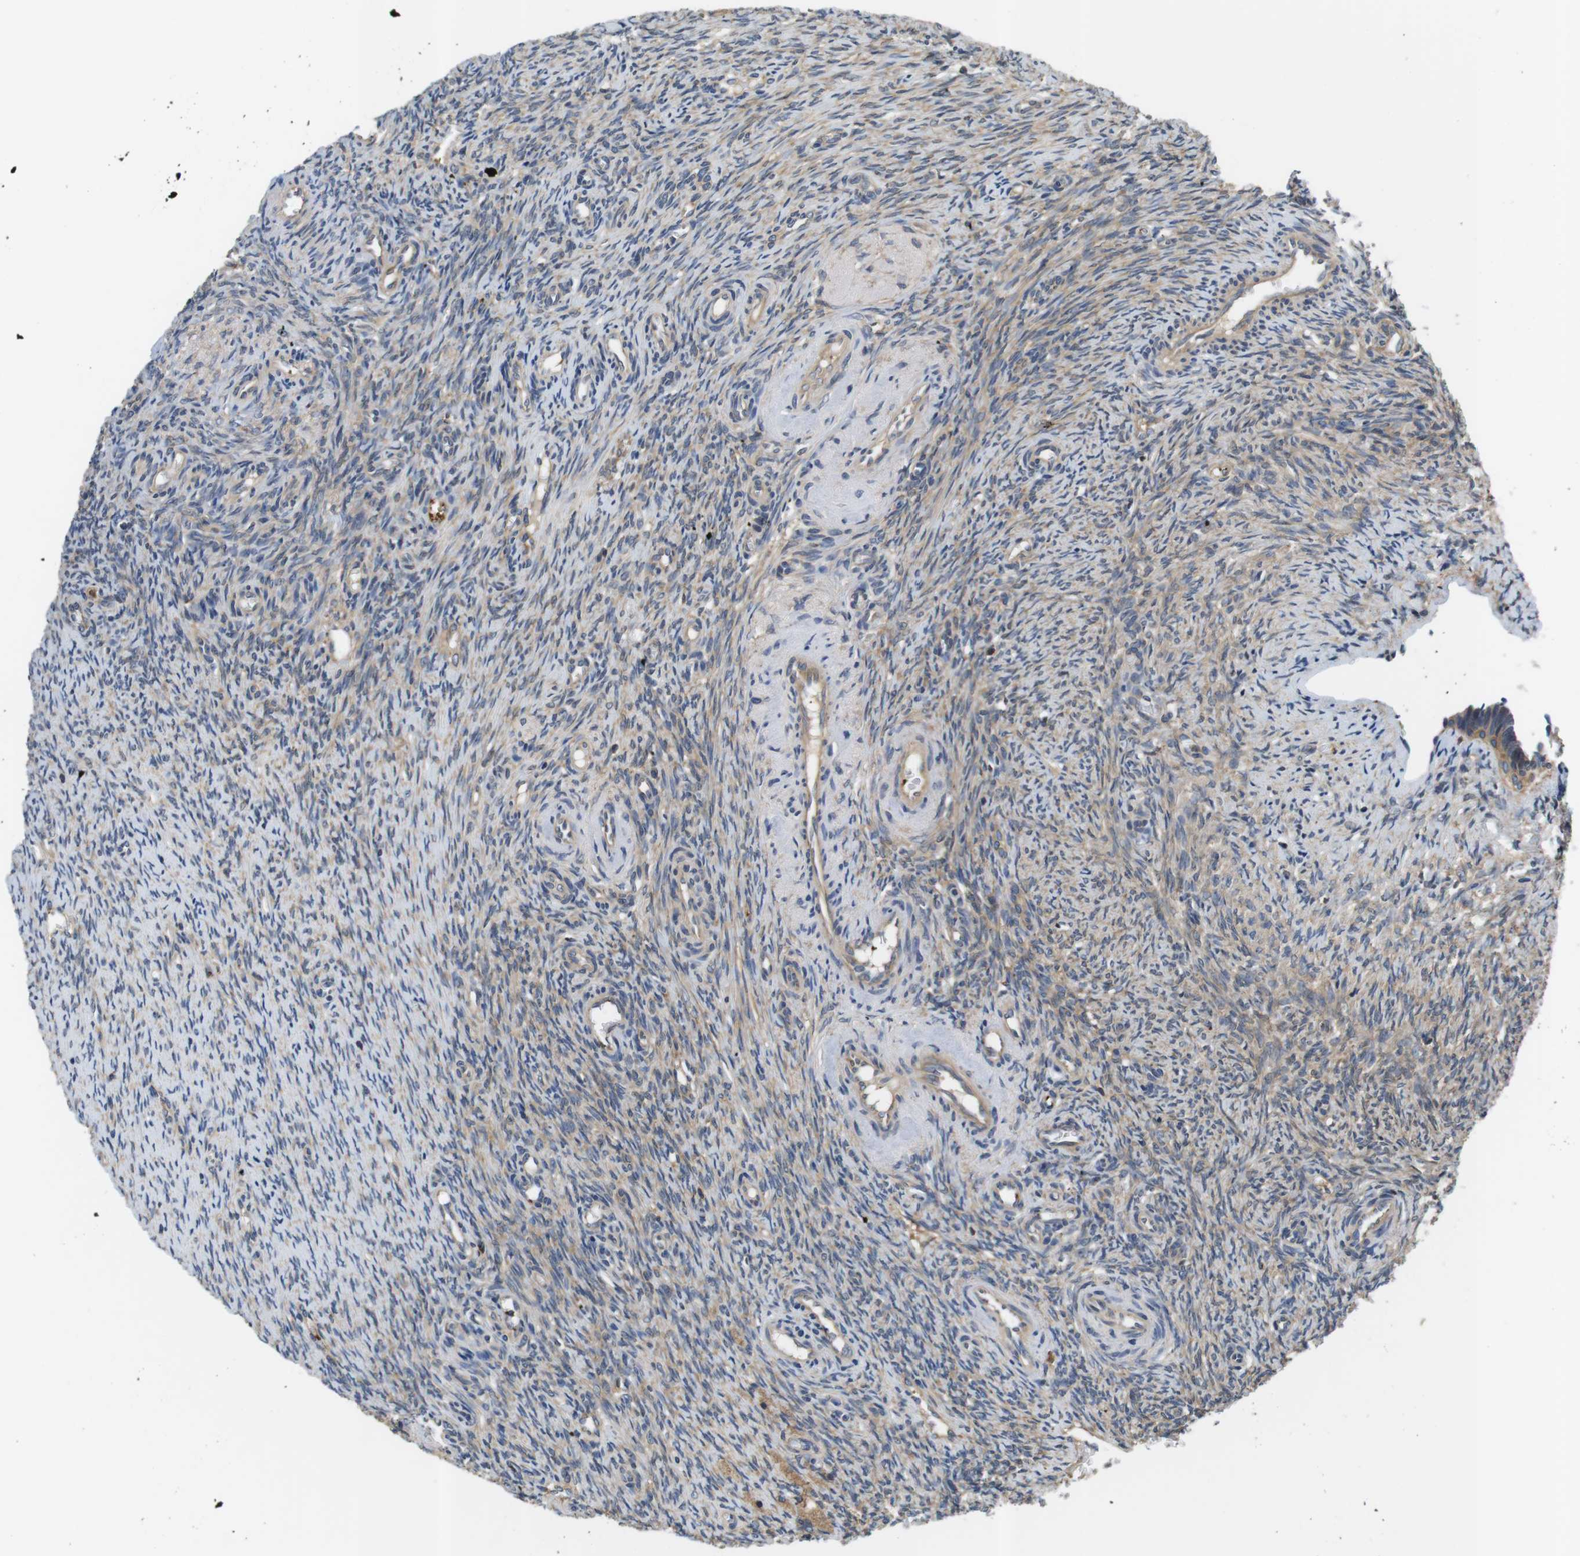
{"staining": {"intensity": "weak", "quantity": ">75%", "location": "cytoplasmic/membranous"}, "tissue": "ovary", "cell_type": "Follicle cells", "image_type": "normal", "snomed": [{"axis": "morphology", "description": "Normal tissue, NOS"}, {"axis": "topography", "description": "Ovary"}], "caption": "Immunohistochemical staining of unremarkable human ovary demonstrates >75% levels of weak cytoplasmic/membranous protein staining in approximately >75% of follicle cells.", "gene": "HERPUD2", "patient": {"sex": "female", "age": 41}}